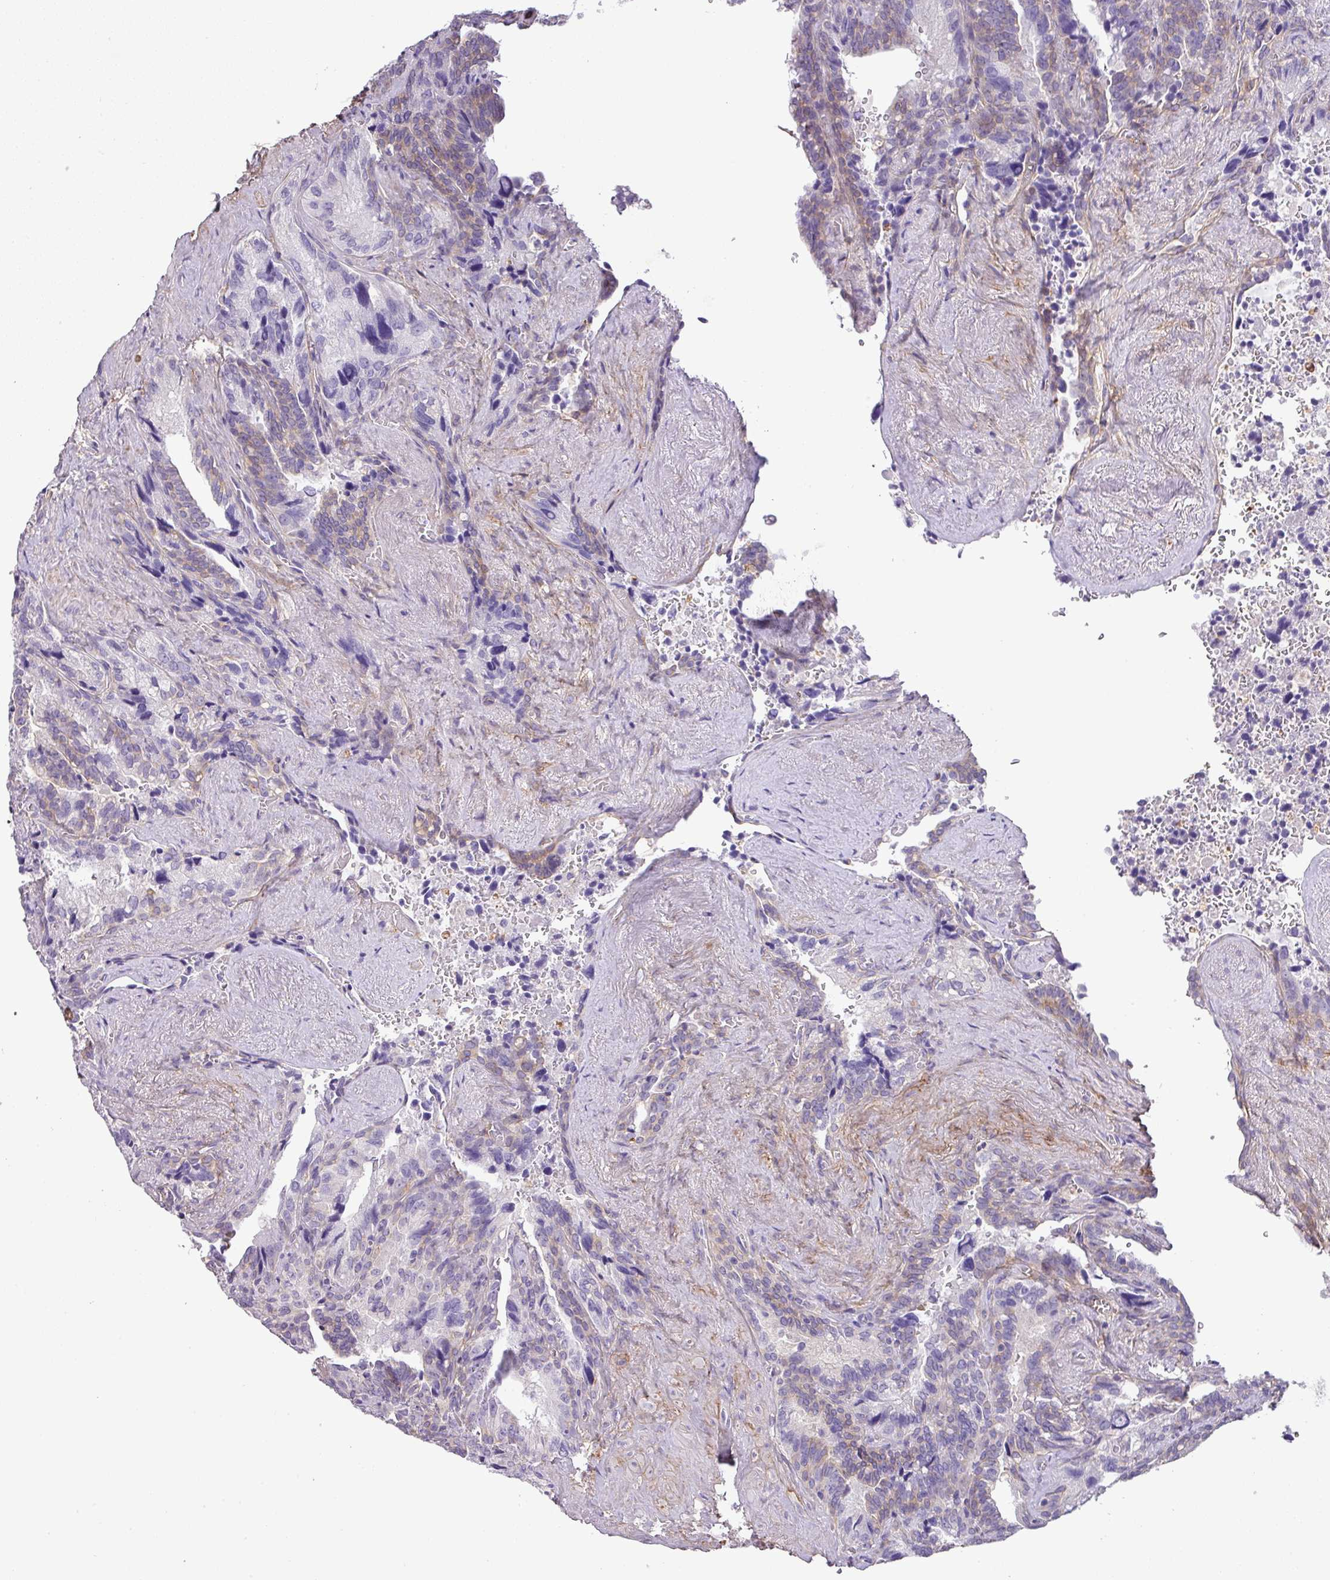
{"staining": {"intensity": "weak", "quantity": "25%-75%", "location": "cytoplasmic/membranous"}, "tissue": "seminal vesicle", "cell_type": "Glandular cells", "image_type": "normal", "snomed": [{"axis": "morphology", "description": "Normal tissue, NOS"}, {"axis": "topography", "description": "Seminal veicle"}], "caption": "DAB immunohistochemical staining of normal seminal vesicle reveals weak cytoplasmic/membranous protein positivity in approximately 25%-75% of glandular cells.", "gene": "PARD6G", "patient": {"sex": "male", "age": 68}}